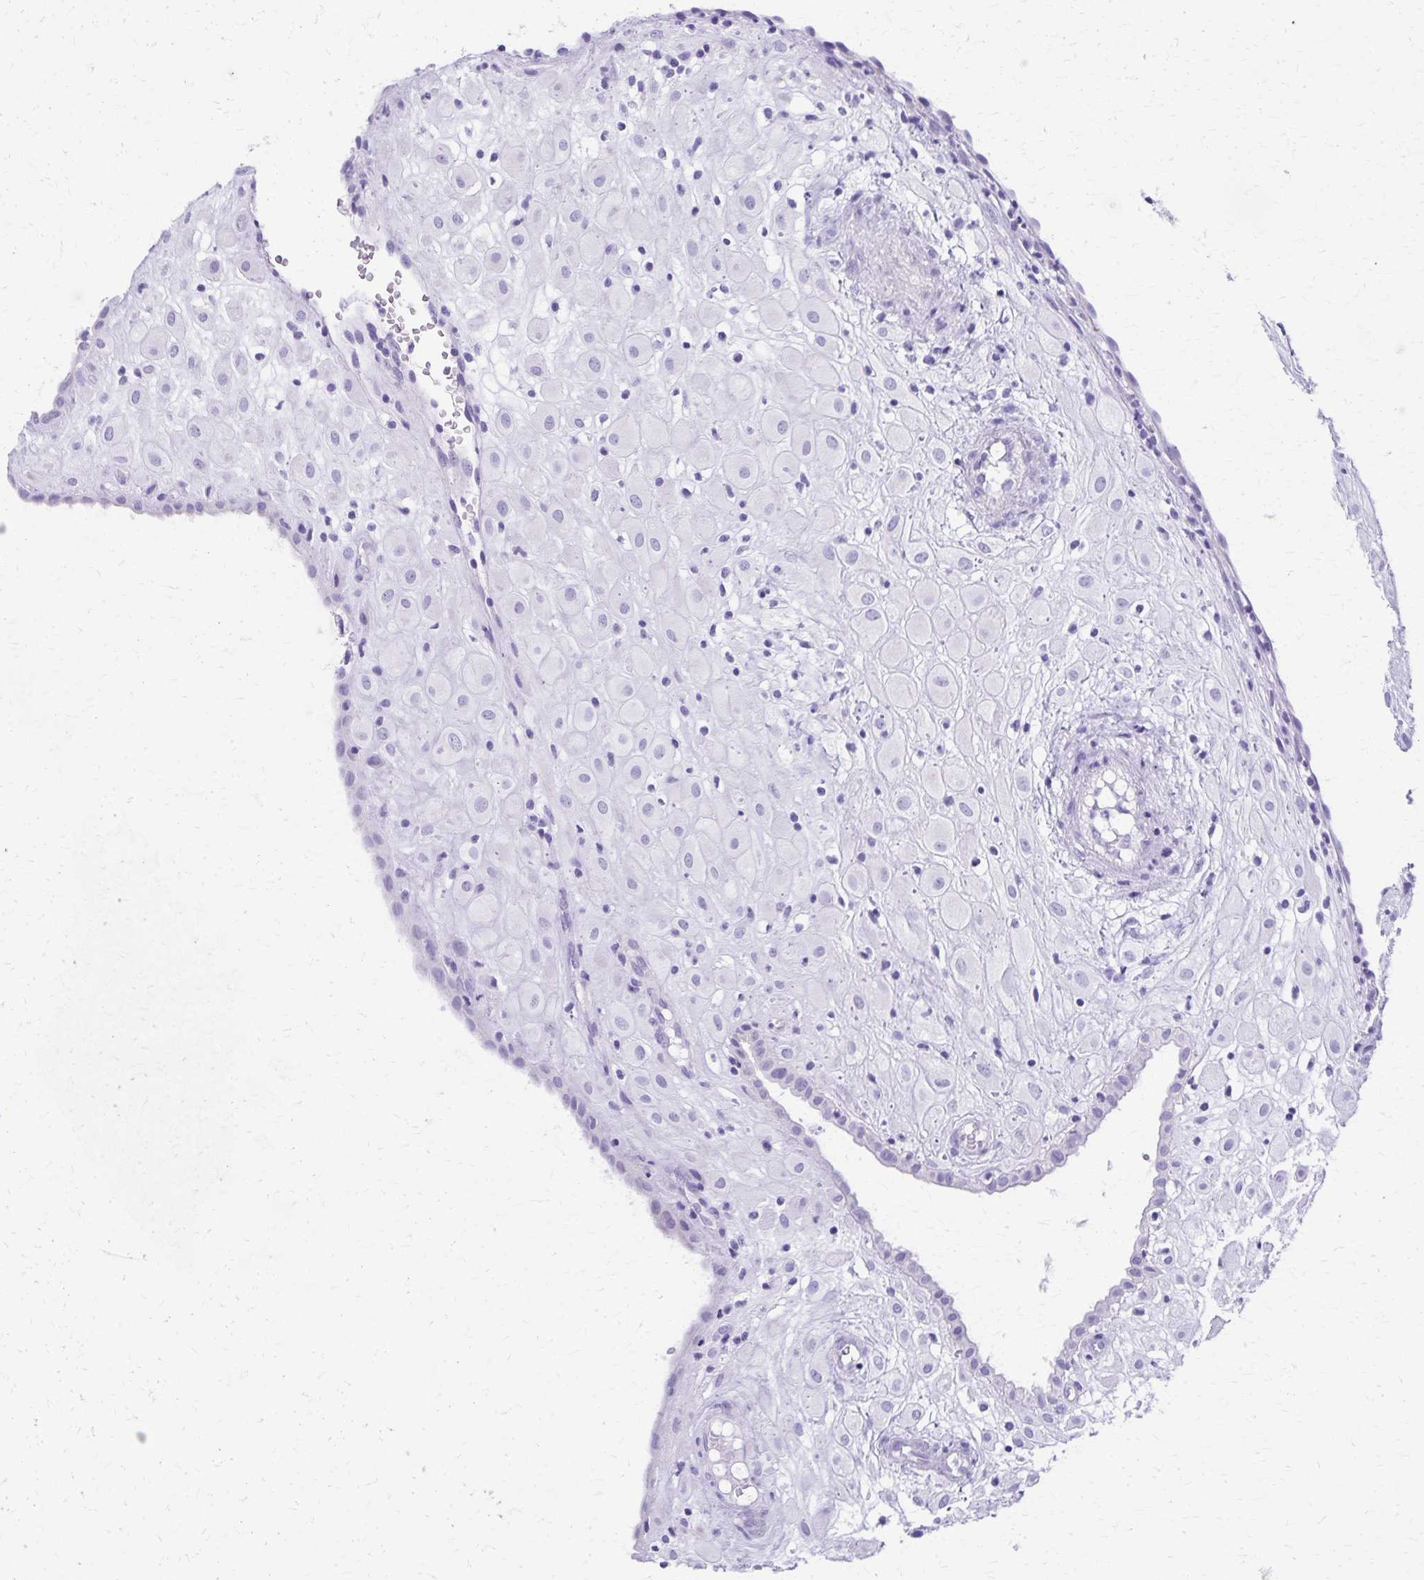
{"staining": {"intensity": "negative", "quantity": "none", "location": "none"}, "tissue": "placenta", "cell_type": "Decidual cells", "image_type": "normal", "snomed": [{"axis": "morphology", "description": "Normal tissue, NOS"}, {"axis": "topography", "description": "Placenta"}], "caption": "Histopathology image shows no significant protein staining in decidual cells of benign placenta. (IHC, brightfield microscopy, high magnification).", "gene": "DEFA5", "patient": {"sex": "female", "age": 24}}